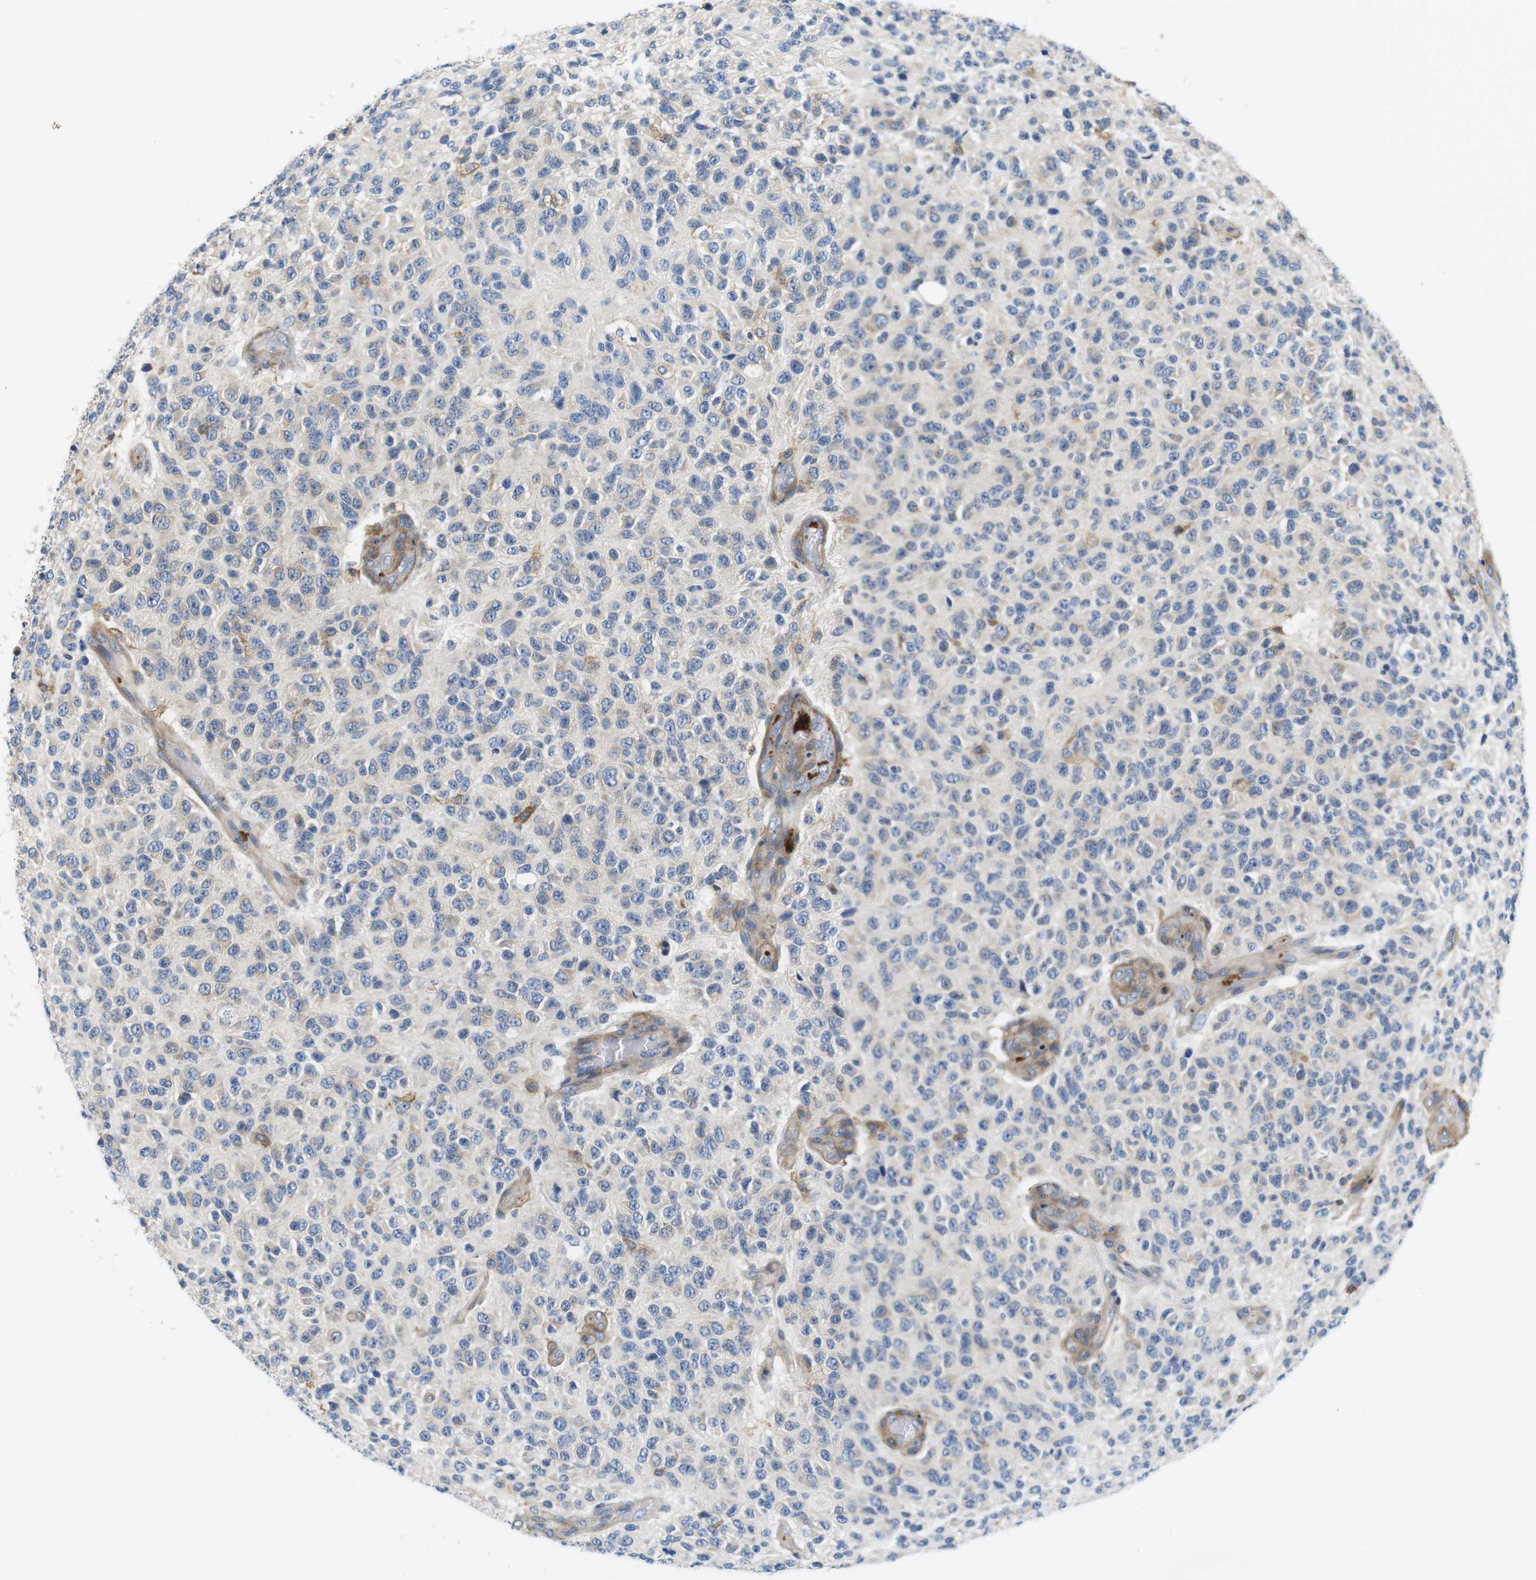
{"staining": {"intensity": "weak", "quantity": "<25%", "location": "cytoplasmic/membranous"}, "tissue": "glioma", "cell_type": "Tumor cells", "image_type": "cancer", "snomed": [{"axis": "morphology", "description": "Glioma, malignant, High grade"}, {"axis": "topography", "description": "pancreas cauda"}], "caption": "A micrograph of malignant glioma (high-grade) stained for a protein displays no brown staining in tumor cells.", "gene": "HERPUD2", "patient": {"sex": "male", "age": 60}}